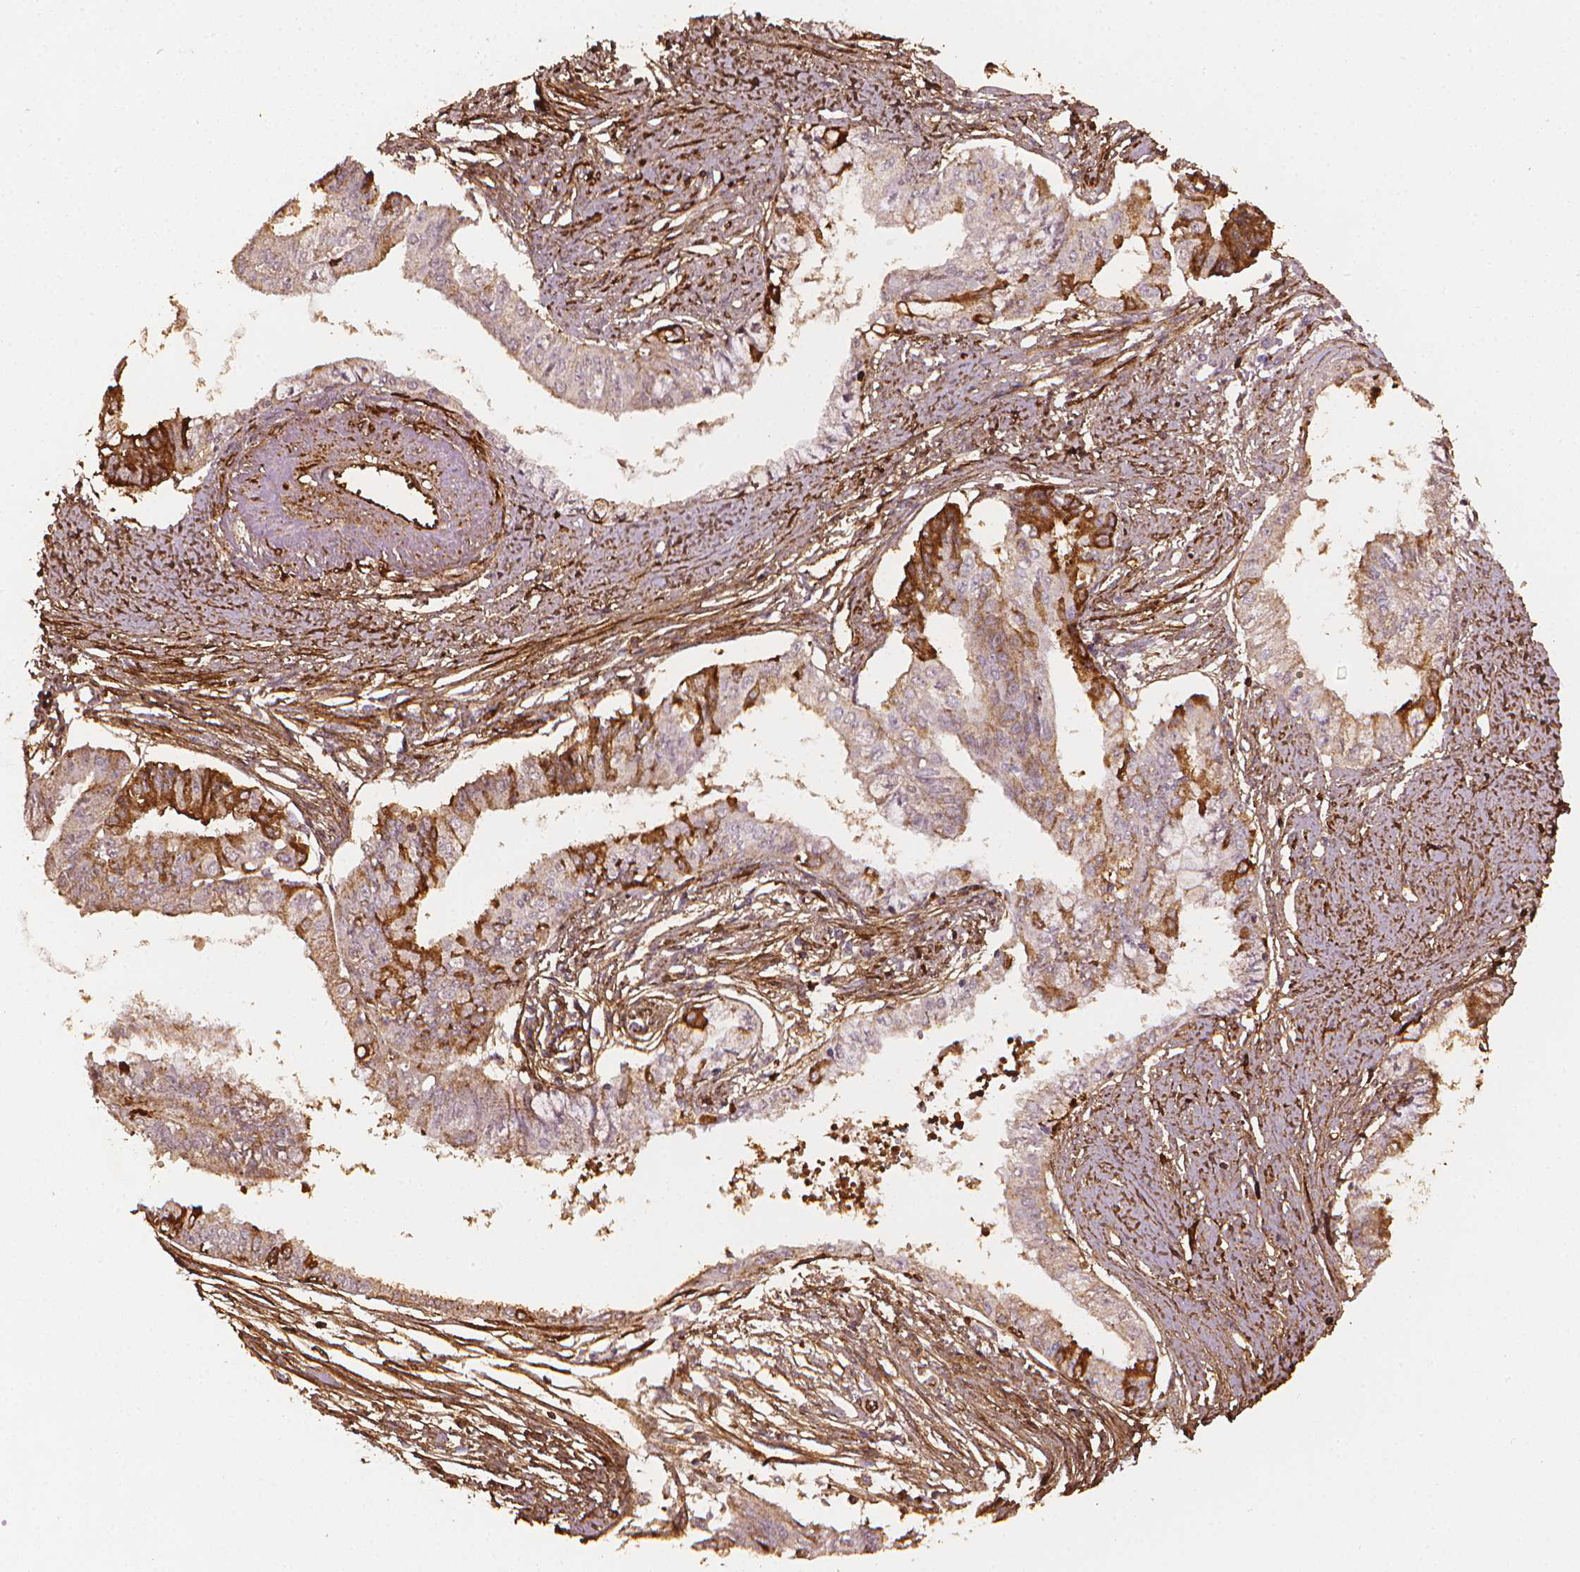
{"staining": {"intensity": "moderate", "quantity": "<25%", "location": "cytoplasmic/membranous"}, "tissue": "endometrial cancer", "cell_type": "Tumor cells", "image_type": "cancer", "snomed": [{"axis": "morphology", "description": "Adenocarcinoma, NOS"}, {"axis": "topography", "description": "Endometrium"}], "caption": "Adenocarcinoma (endometrial) was stained to show a protein in brown. There is low levels of moderate cytoplasmic/membranous expression in about <25% of tumor cells.", "gene": "DCN", "patient": {"sex": "female", "age": 76}}